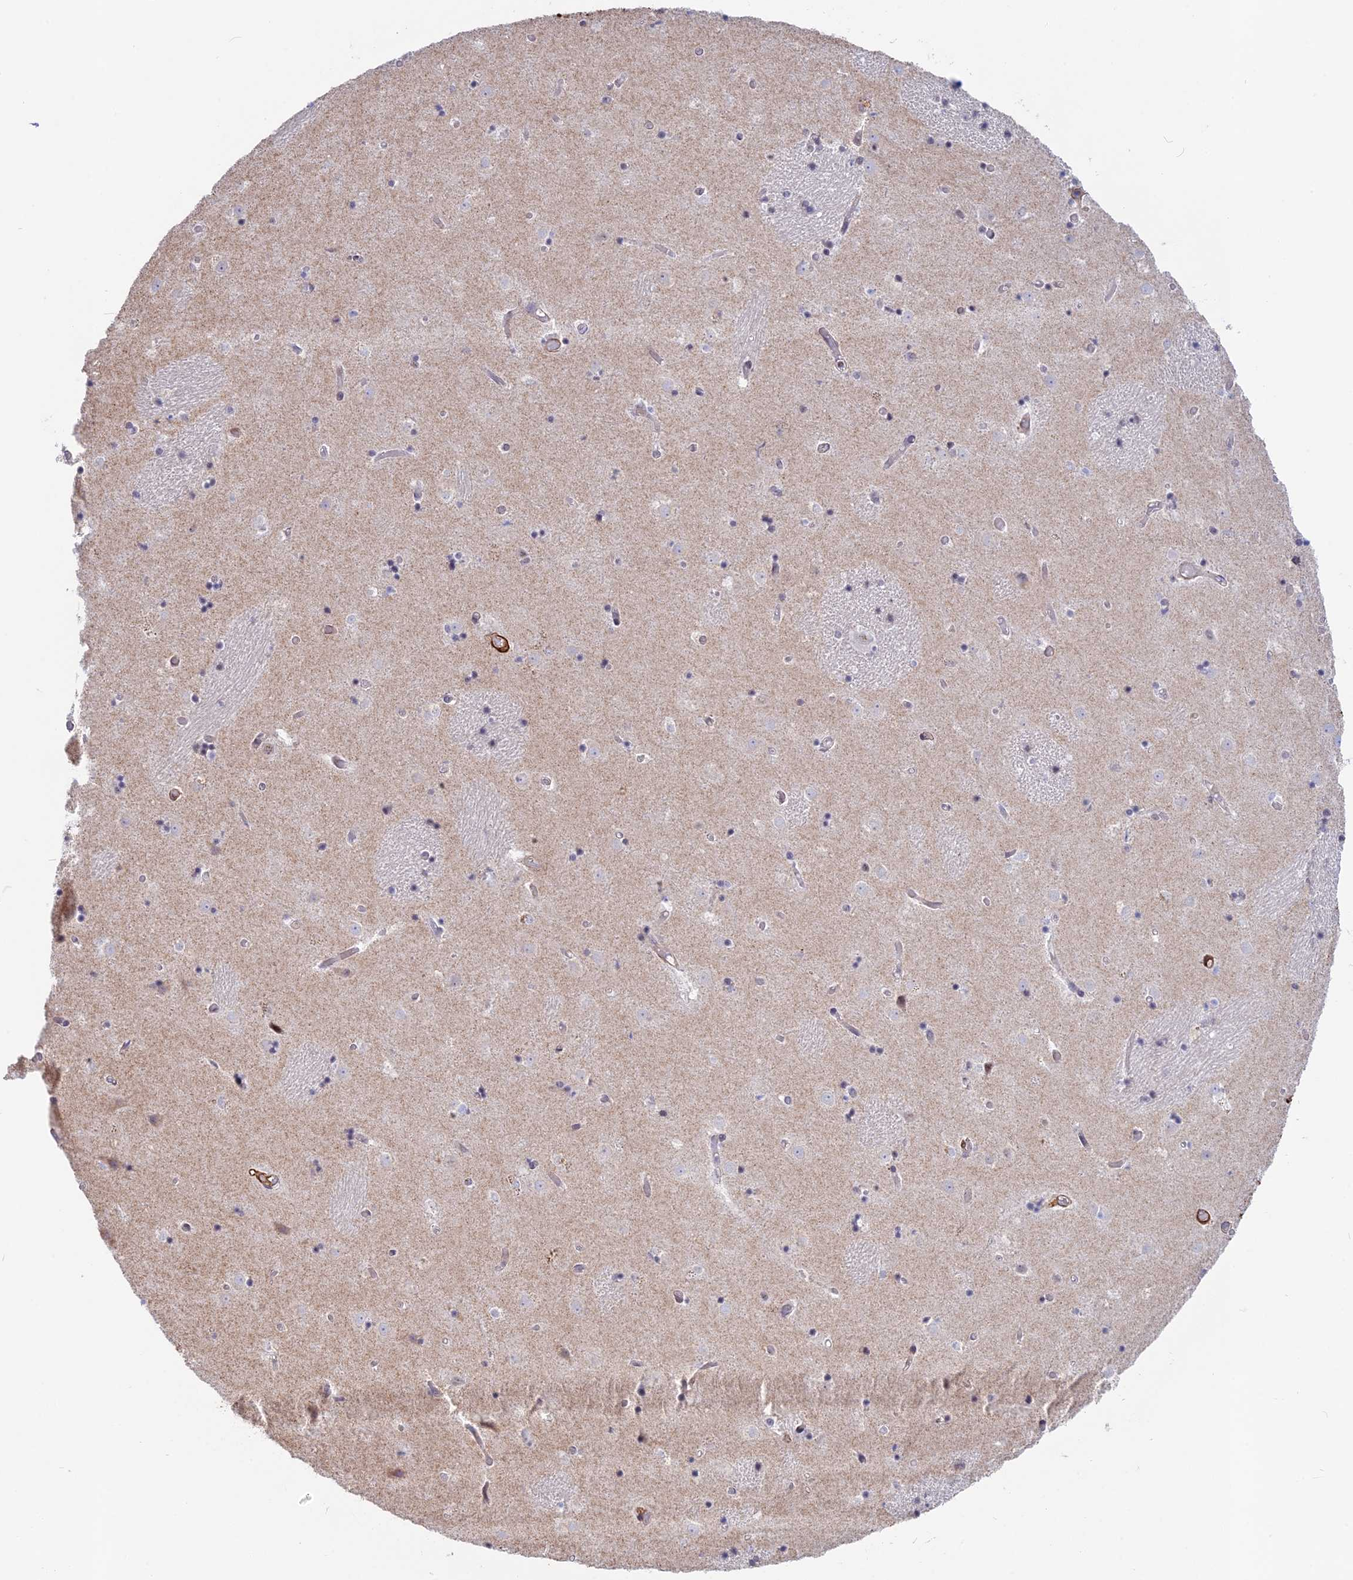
{"staining": {"intensity": "weak", "quantity": "<25%", "location": "cytoplasmic/membranous"}, "tissue": "caudate", "cell_type": "Glial cells", "image_type": "normal", "snomed": [{"axis": "morphology", "description": "Normal tissue, NOS"}, {"axis": "topography", "description": "Lateral ventricle wall"}], "caption": "DAB (3,3'-diaminobenzidine) immunohistochemical staining of unremarkable caudate reveals no significant staining in glial cells. (DAB (3,3'-diaminobenzidine) immunohistochemistry with hematoxylin counter stain).", "gene": "CCDC154", "patient": {"sex": "female", "age": 52}}